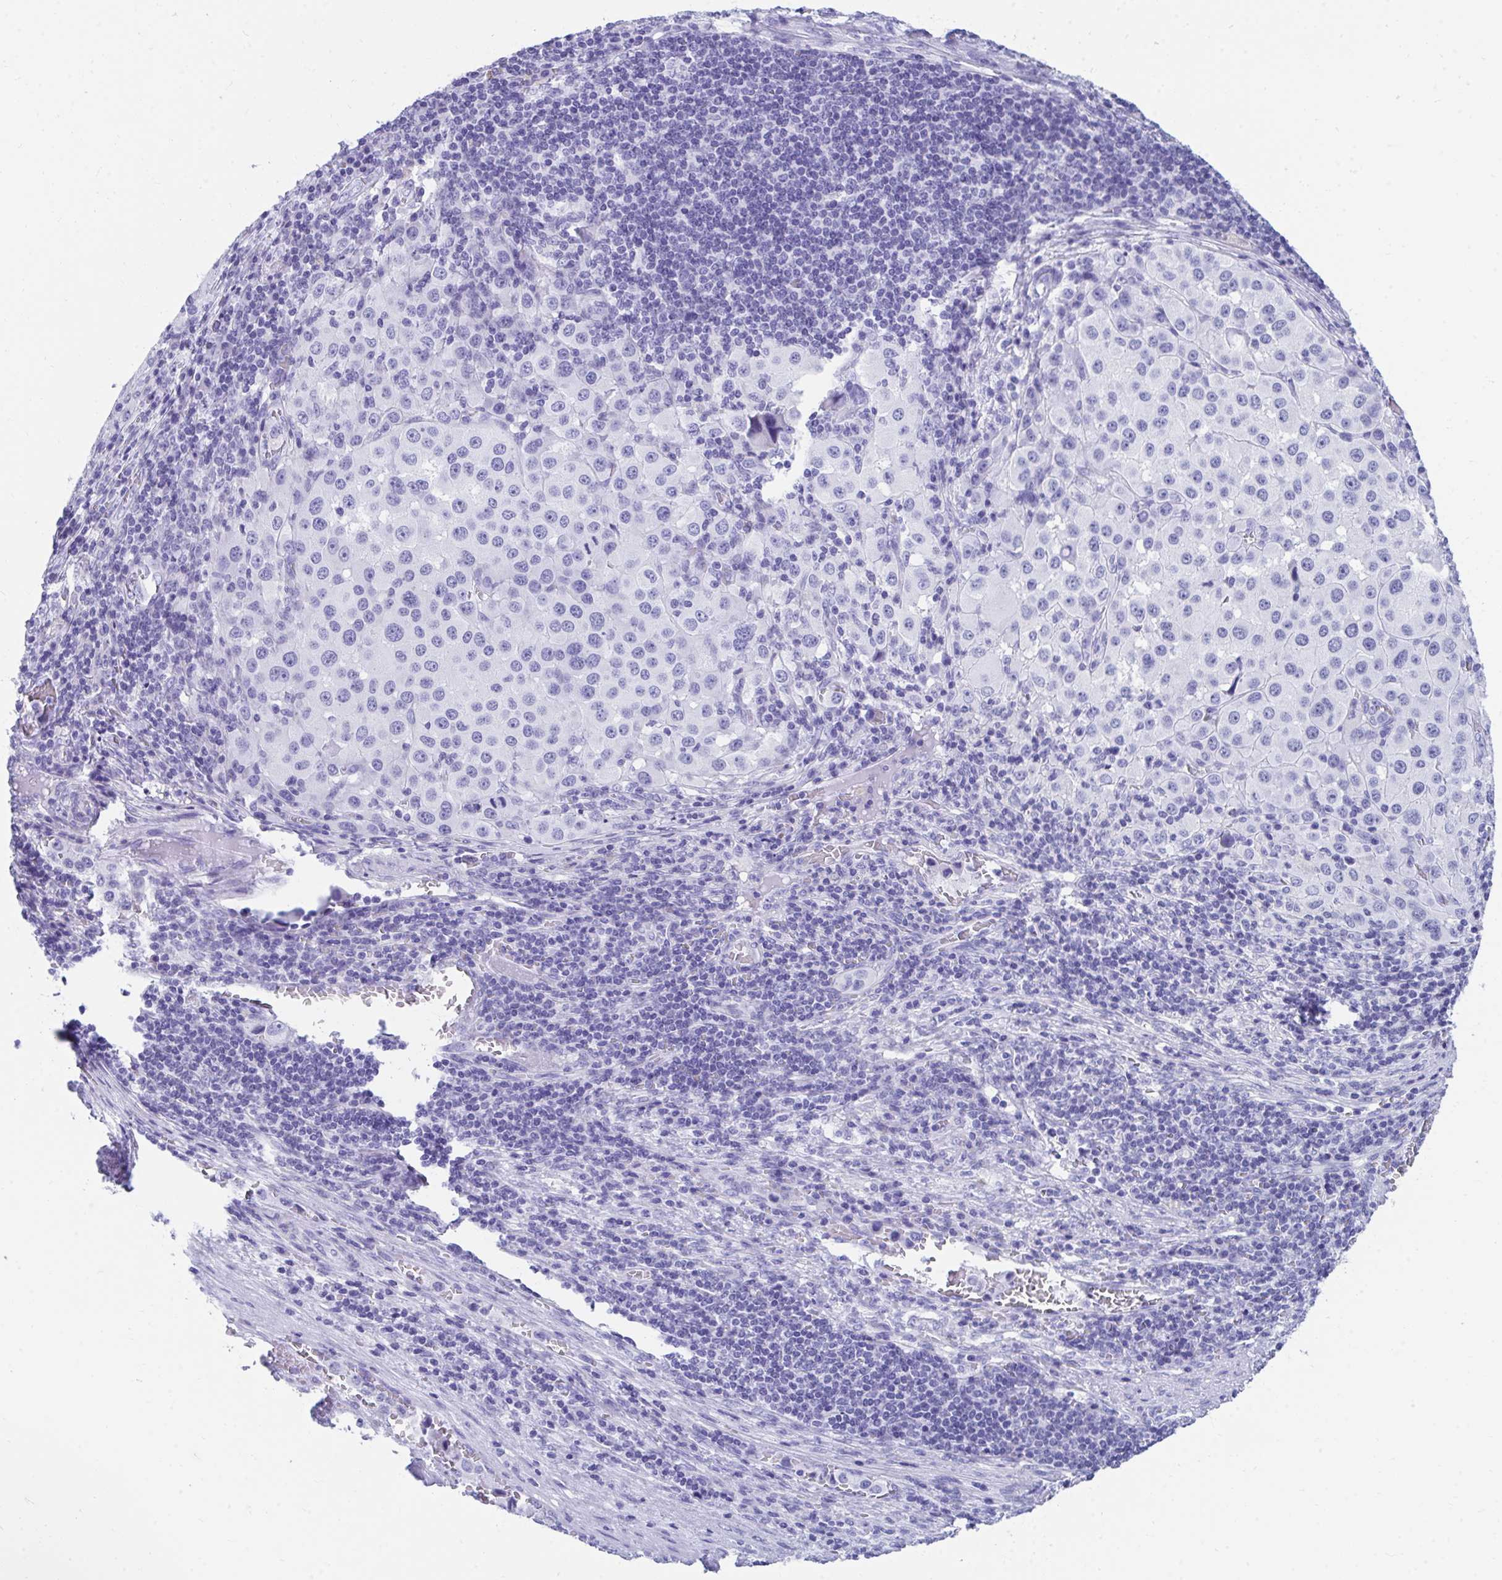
{"staining": {"intensity": "negative", "quantity": "none", "location": "none"}, "tissue": "melanoma", "cell_type": "Tumor cells", "image_type": "cancer", "snomed": [{"axis": "morphology", "description": "Malignant melanoma, Metastatic site"}, {"axis": "topography", "description": "Lymph node"}], "caption": "An image of malignant melanoma (metastatic site) stained for a protein exhibits no brown staining in tumor cells.", "gene": "HGD", "patient": {"sex": "female", "age": 65}}